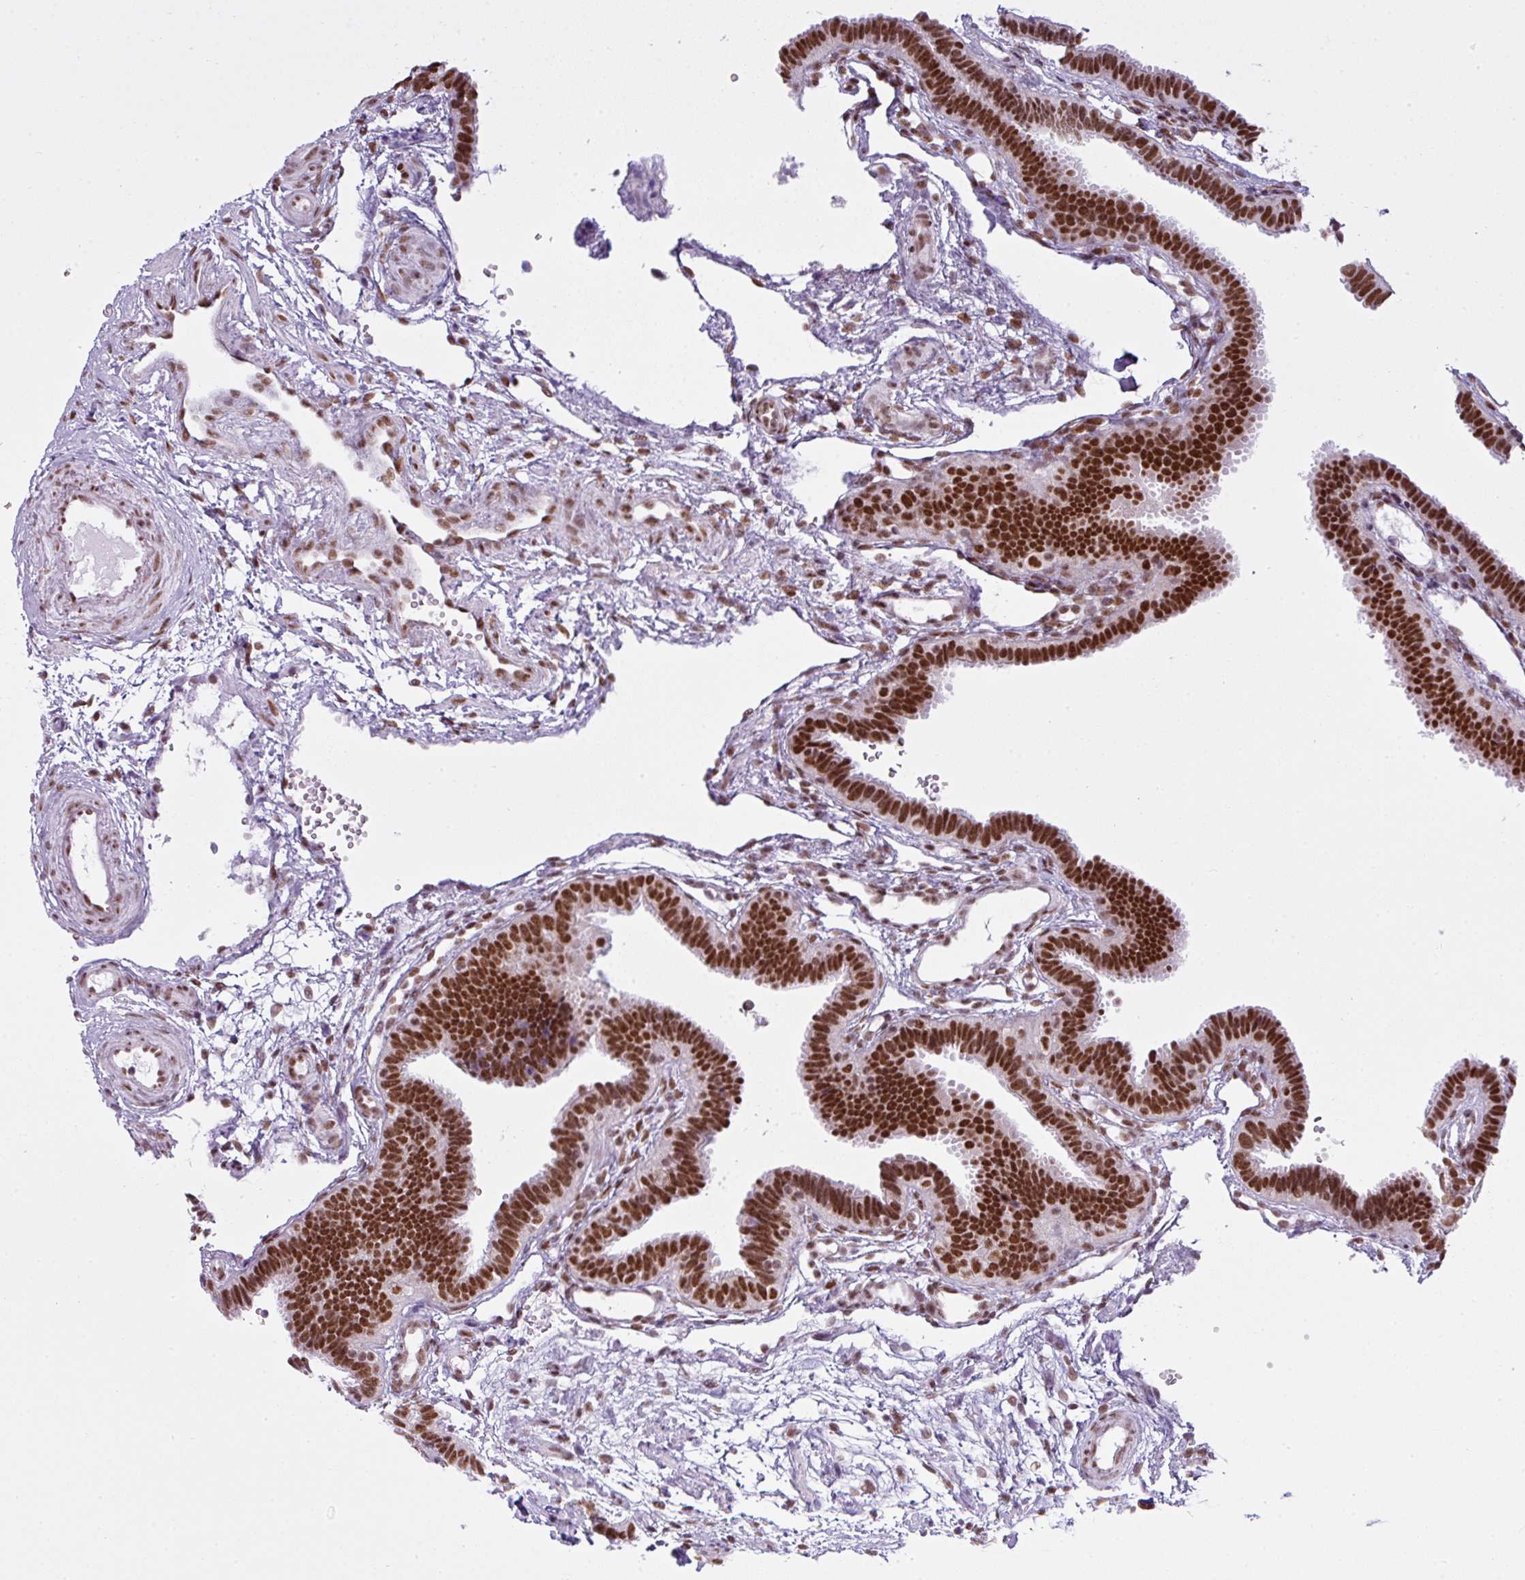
{"staining": {"intensity": "strong", "quantity": ">75%", "location": "nuclear"}, "tissue": "fallopian tube", "cell_type": "Glandular cells", "image_type": "normal", "snomed": [{"axis": "morphology", "description": "Normal tissue, NOS"}, {"axis": "topography", "description": "Fallopian tube"}], "caption": "Strong nuclear protein positivity is seen in about >75% of glandular cells in fallopian tube. The protein is shown in brown color, while the nuclei are stained blue.", "gene": "ARL6IP4", "patient": {"sex": "female", "age": 37}}